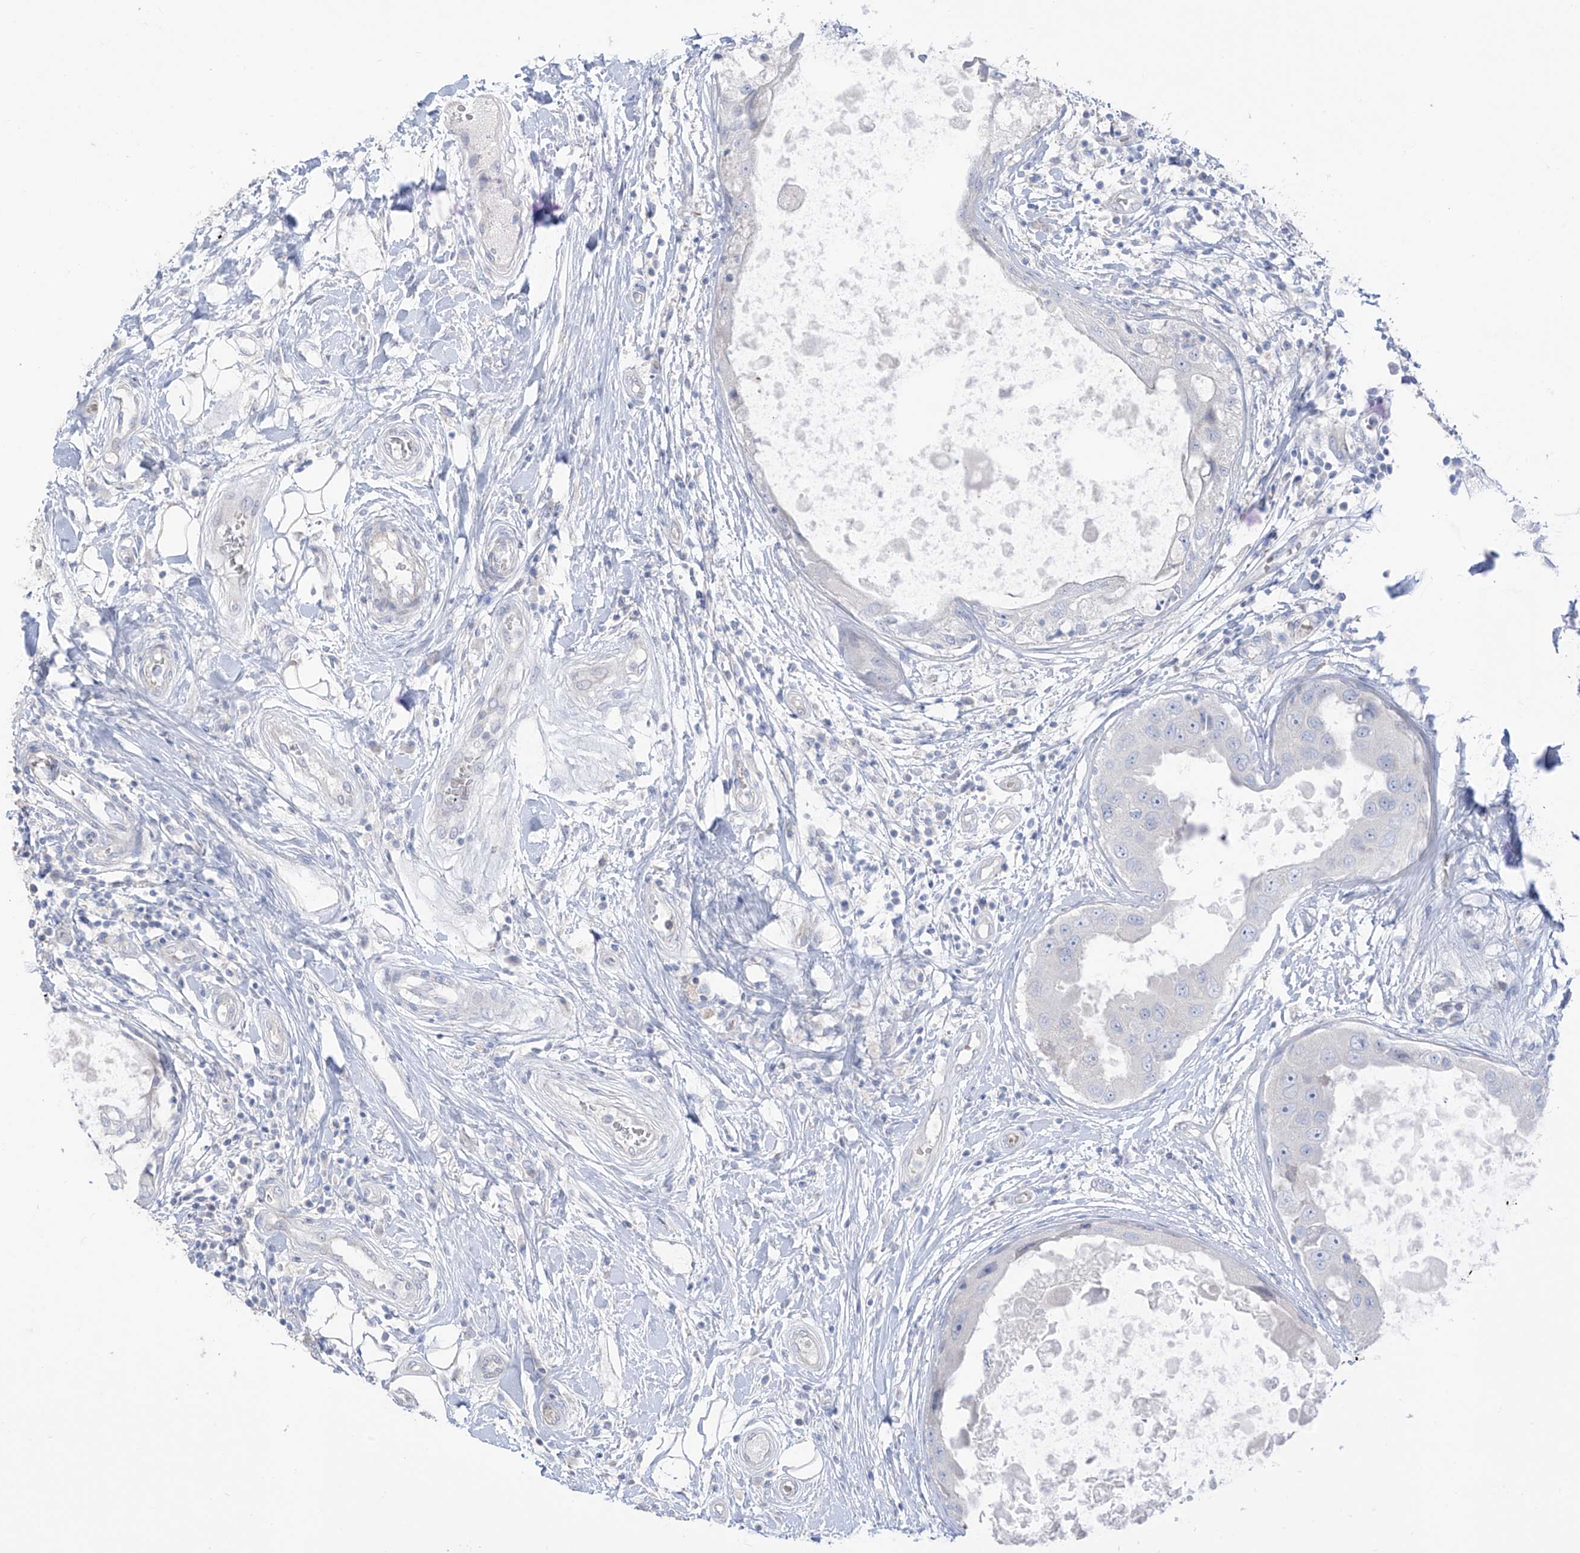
{"staining": {"intensity": "negative", "quantity": "none", "location": "none"}, "tissue": "breast cancer", "cell_type": "Tumor cells", "image_type": "cancer", "snomed": [{"axis": "morphology", "description": "Duct carcinoma"}, {"axis": "topography", "description": "Breast"}], "caption": "Immunohistochemistry histopathology image of human intraductal carcinoma (breast) stained for a protein (brown), which shows no staining in tumor cells.", "gene": "ASPRV1", "patient": {"sex": "female", "age": 27}}